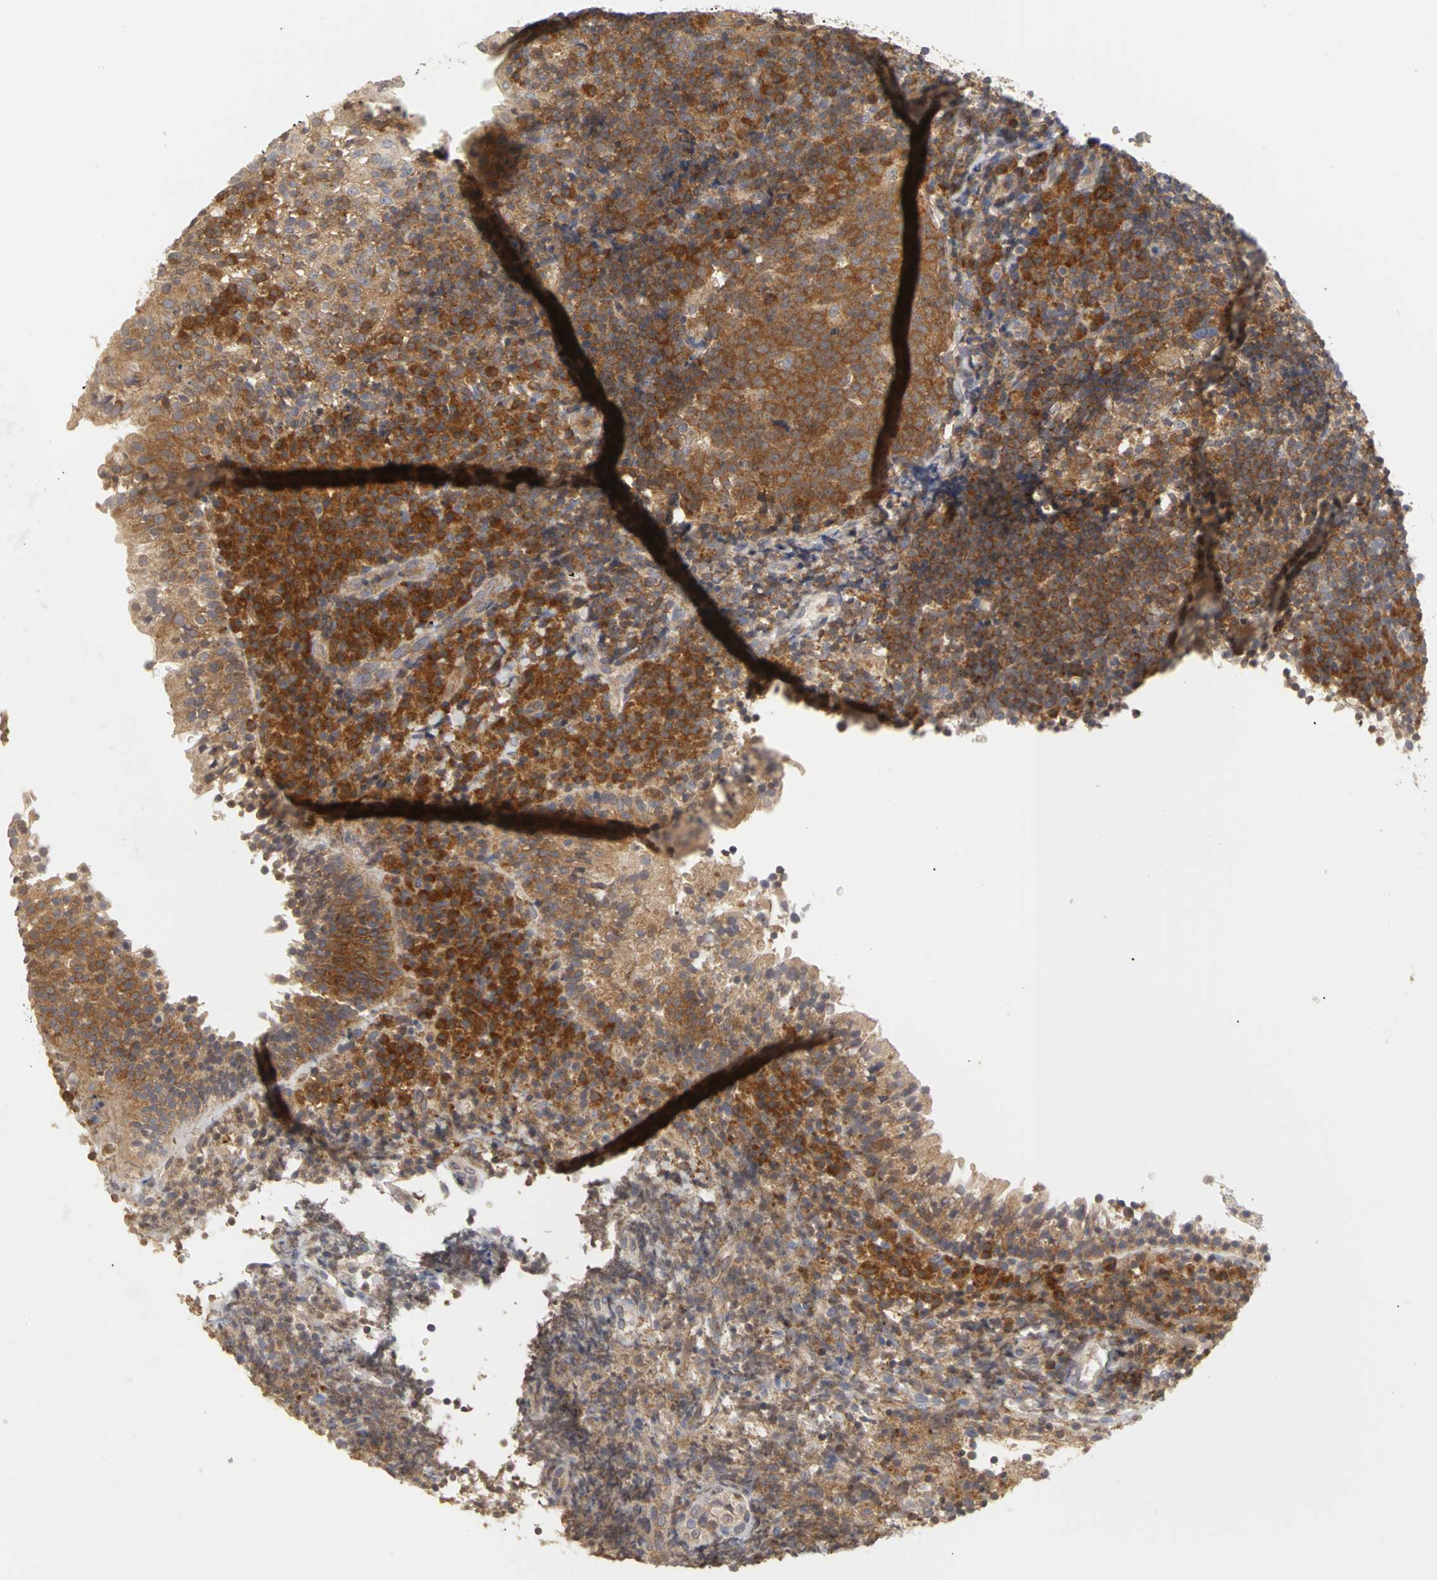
{"staining": {"intensity": "moderate", "quantity": ">75%", "location": "cytoplasmic/membranous"}, "tissue": "tonsil", "cell_type": "Germinal center cells", "image_type": "normal", "snomed": [{"axis": "morphology", "description": "Normal tissue, NOS"}, {"axis": "topography", "description": "Tonsil"}], "caption": "DAB (3,3'-diaminobenzidine) immunohistochemical staining of unremarkable human tonsil displays moderate cytoplasmic/membranous protein staining in about >75% of germinal center cells.", "gene": "IRAK1", "patient": {"sex": "female", "age": 40}}